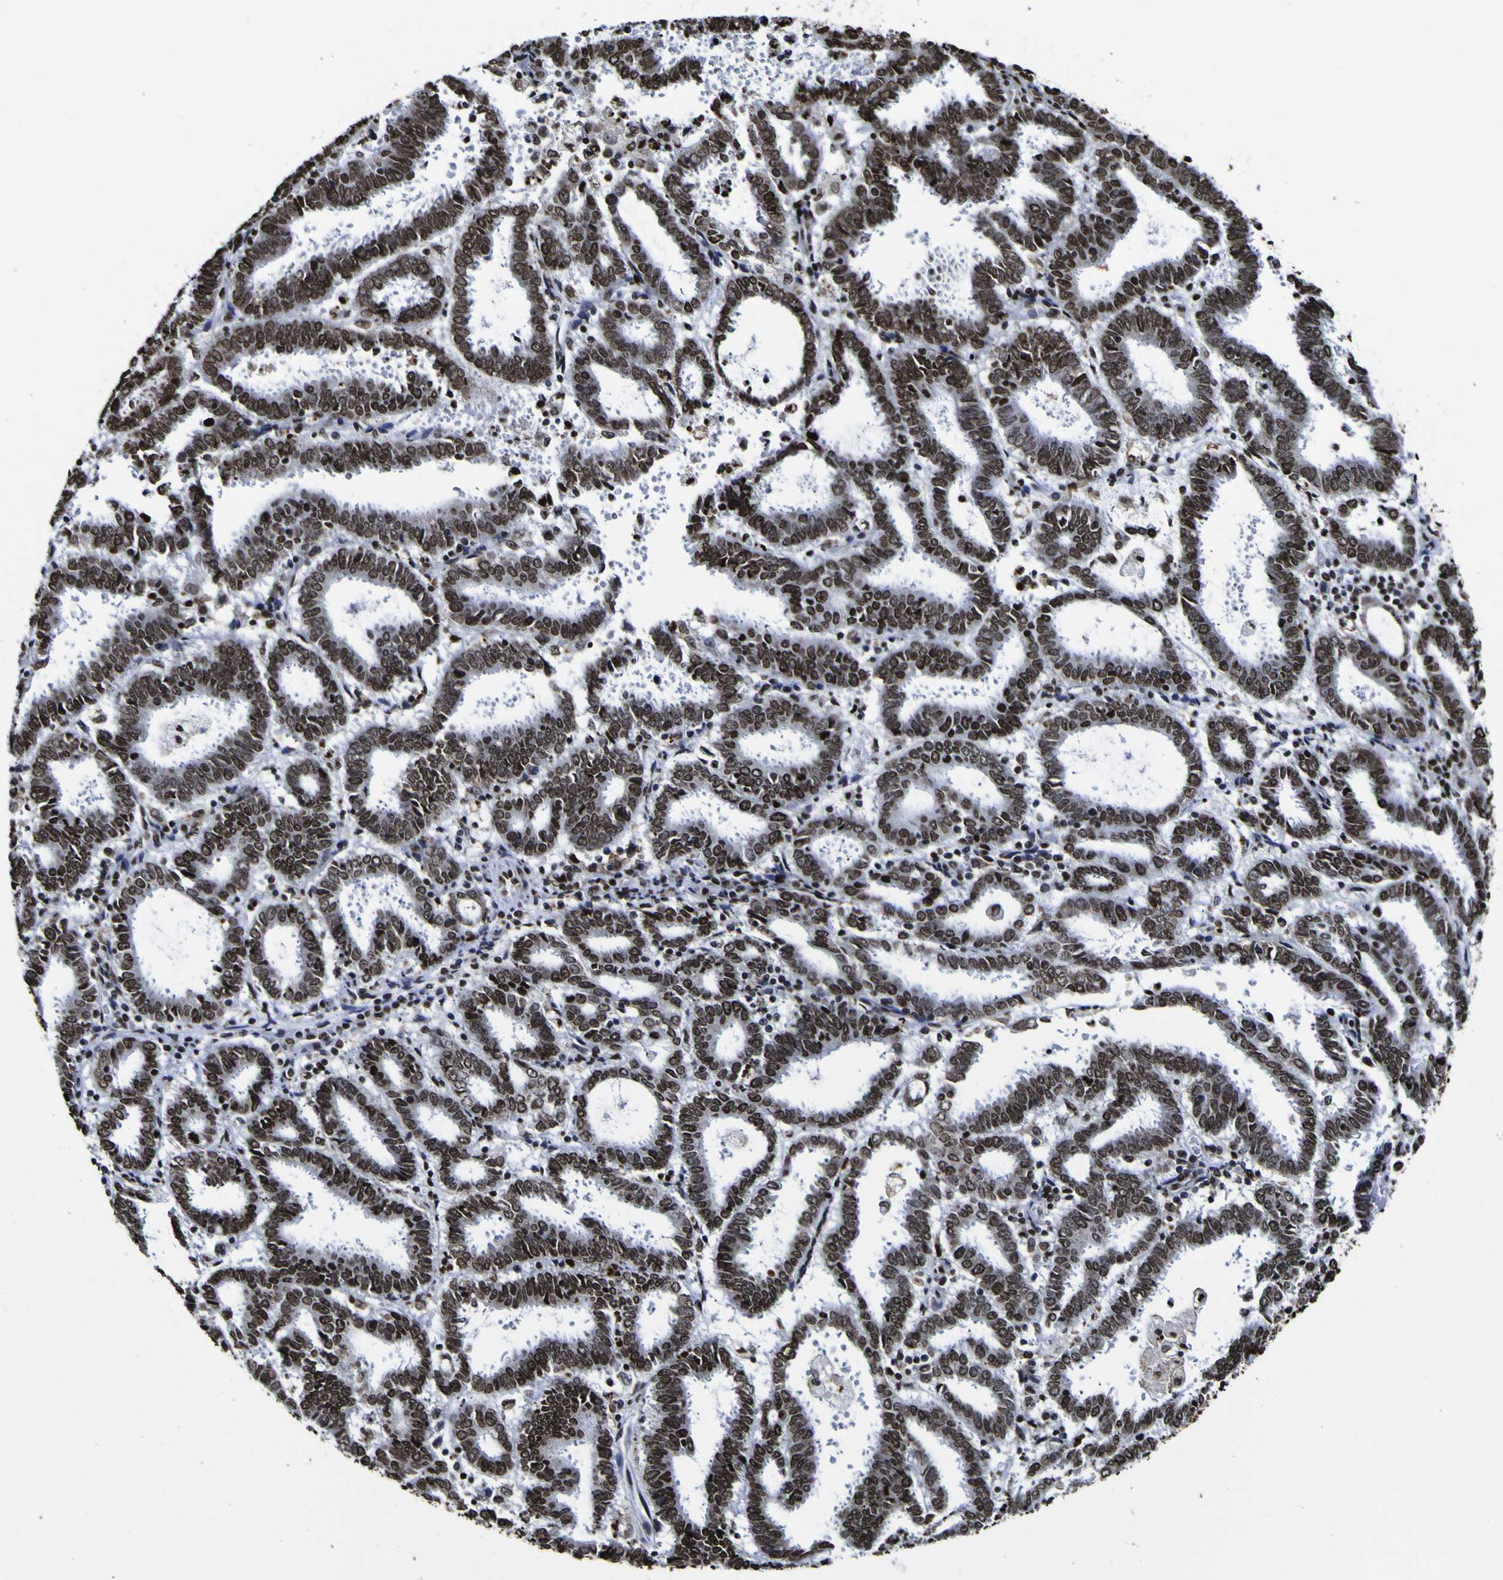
{"staining": {"intensity": "strong", "quantity": ">75%", "location": "nuclear"}, "tissue": "endometrial cancer", "cell_type": "Tumor cells", "image_type": "cancer", "snomed": [{"axis": "morphology", "description": "Adenocarcinoma, NOS"}, {"axis": "topography", "description": "Uterus"}], "caption": "Strong nuclear protein staining is appreciated in approximately >75% of tumor cells in endometrial adenocarcinoma. (Brightfield microscopy of DAB IHC at high magnification).", "gene": "PIAS1", "patient": {"sex": "female", "age": 83}}